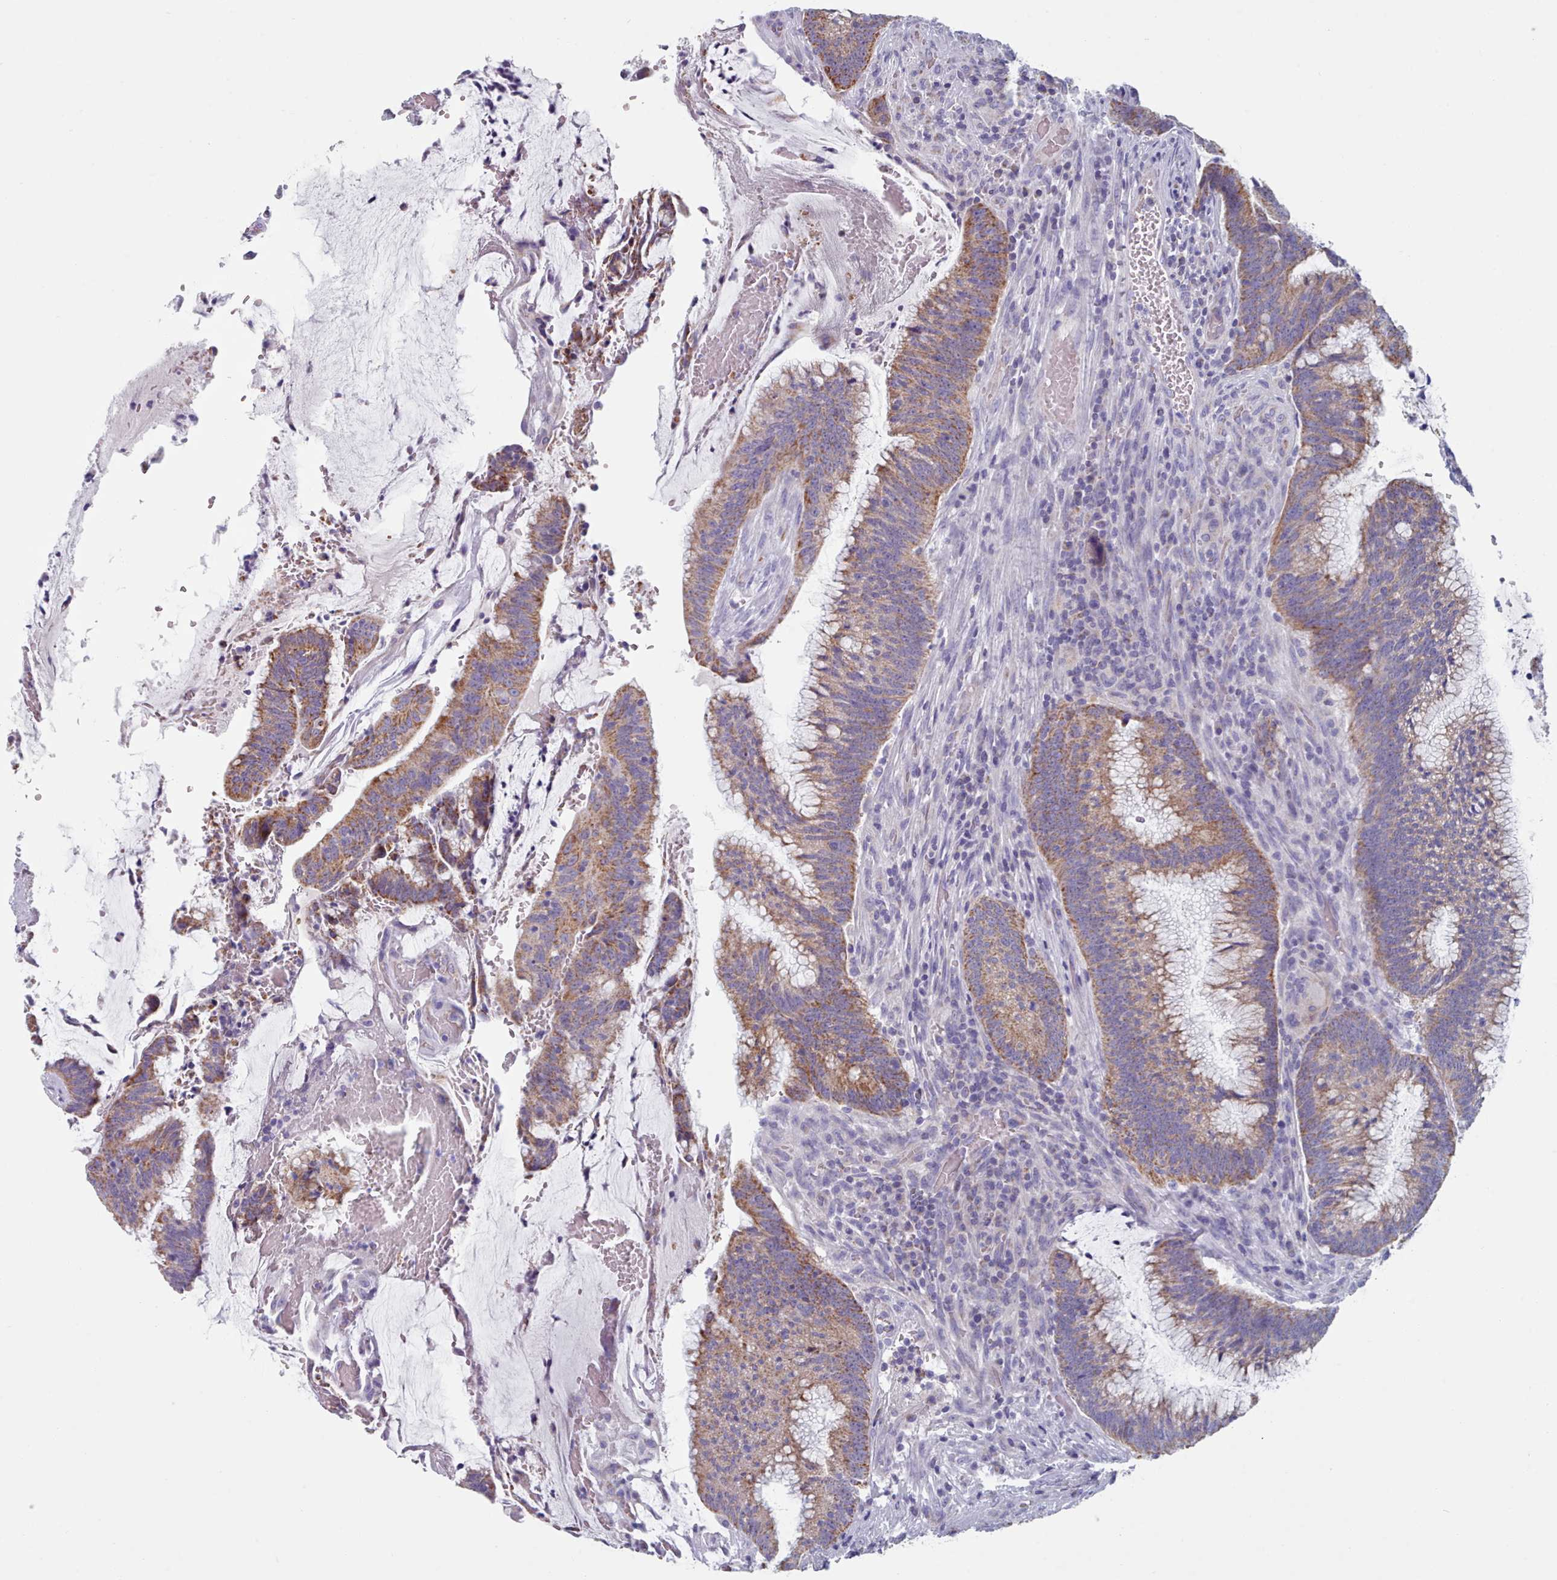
{"staining": {"intensity": "moderate", "quantity": ">75%", "location": "cytoplasmic/membranous"}, "tissue": "colorectal cancer", "cell_type": "Tumor cells", "image_type": "cancer", "snomed": [{"axis": "morphology", "description": "Adenocarcinoma, NOS"}, {"axis": "topography", "description": "Rectum"}], "caption": "Protein expression analysis of adenocarcinoma (colorectal) shows moderate cytoplasmic/membranous positivity in approximately >75% of tumor cells.", "gene": "HAO1", "patient": {"sex": "female", "age": 77}}